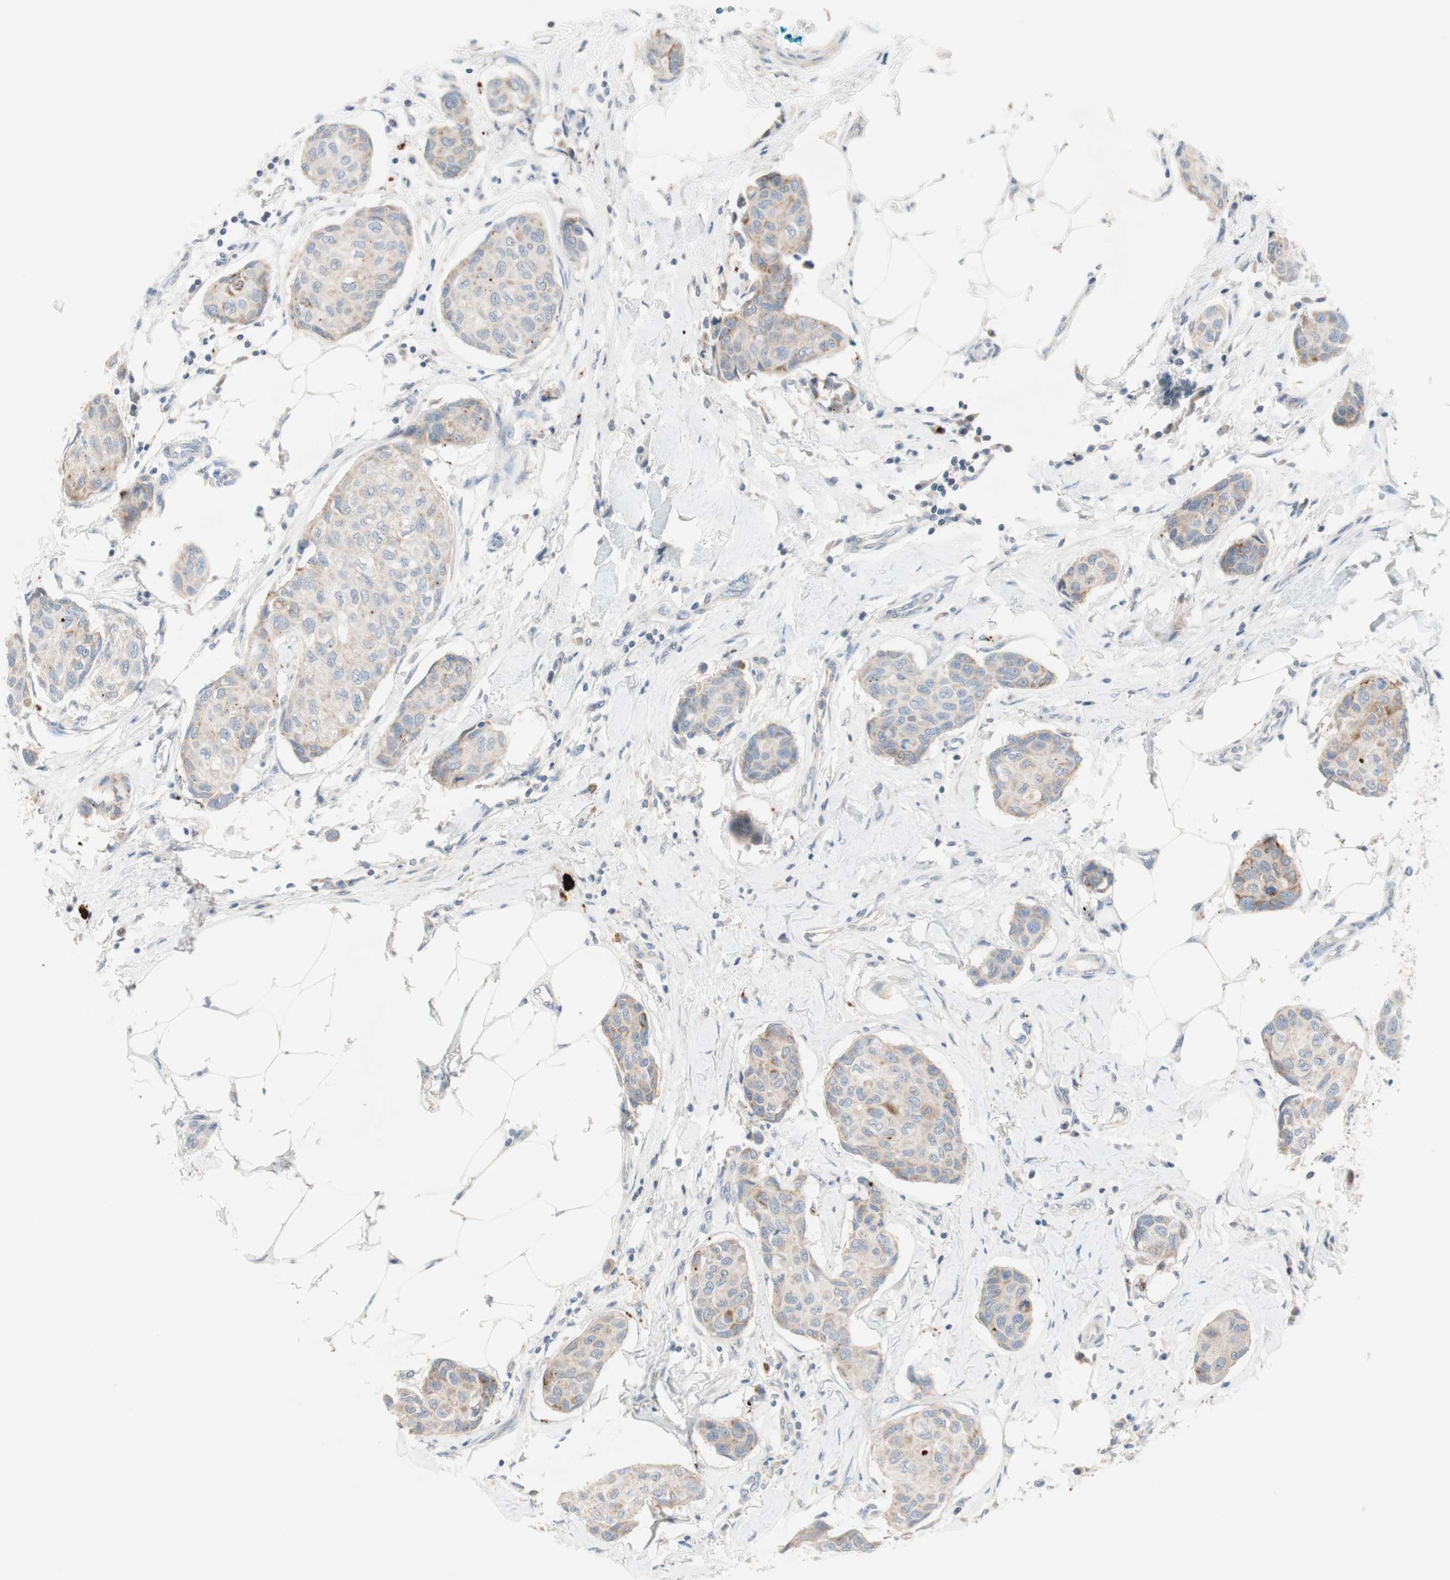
{"staining": {"intensity": "weak", "quantity": "25%-75%", "location": "cytoplasmic/membranous"}, "tissue": "breast cancer", "cell_type": "Tumor cells", "image_type": "cancer", "snomed": [{"axis": "morphology", "description": "Duct carcinoma"}, {"axis": "topography", "description": "Breast"}], "caption": "There is low levels of weak cytoplasmic/membranous positivity in tumor cells of invasive ductal carcinoma (breast), as demonstrated by immunohistochemical staining (brown color).", "gene": "PDZK1", "patient": {"sex": "female", "age": 80}}